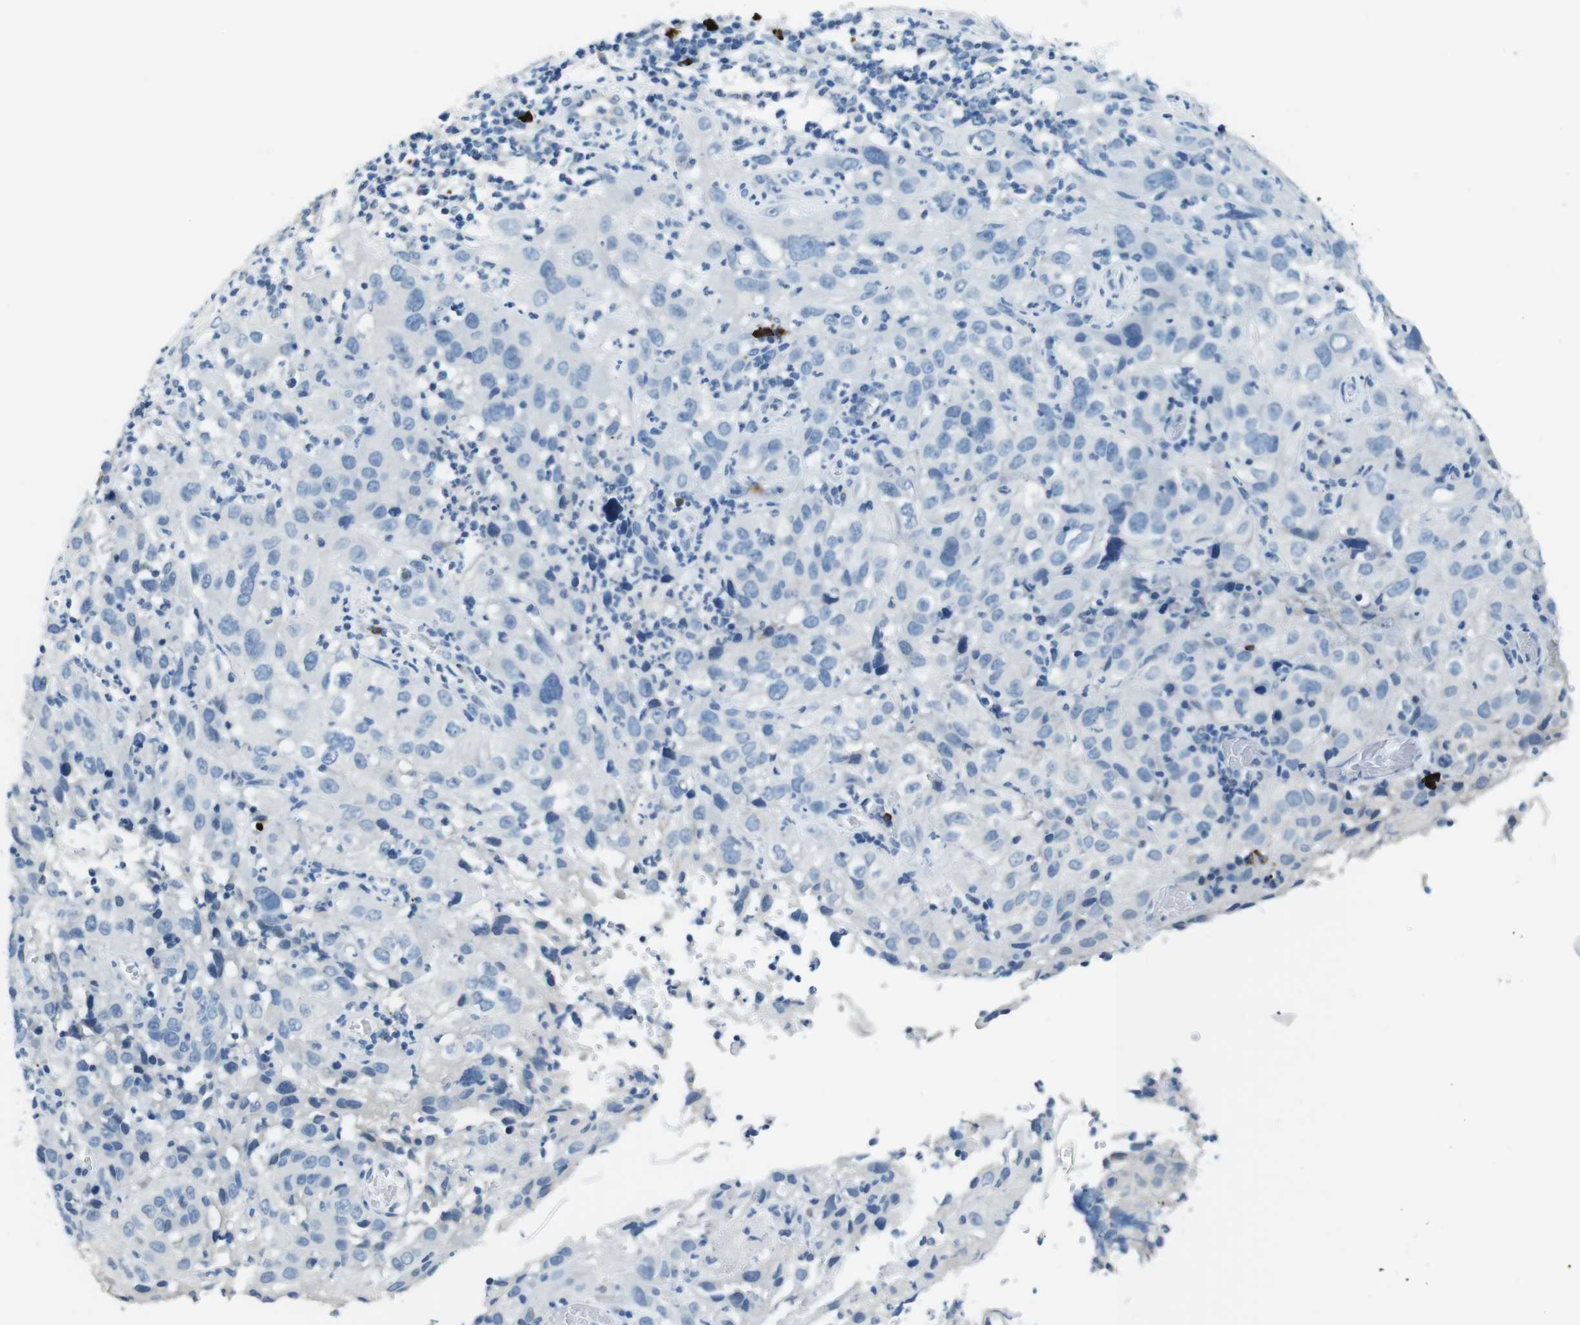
{"staining": {"intensity": "negative", "quantity": "none", "location": "none"}, "tissue": "cervical cancer", "cell_type": "Tumor cells", "image_type": "cancer", "snomed": [{"axis": "morphology", "description": "Squamous cell carcinoma, NOS"}, {"axis": "topography", "description": "Cervix"}], "caption": "An immunohistochemistry (IHC) histopathology image of cervical cancer (squamous cell carcinoma) is shown. There is no staining in tumor cells of cervical cancer (squamous cell carcinoma). (IHC, brightfield microscopy, high magnification).", "gene": "SLC35A3", "patient": {"sex": "female", "age": 32}}